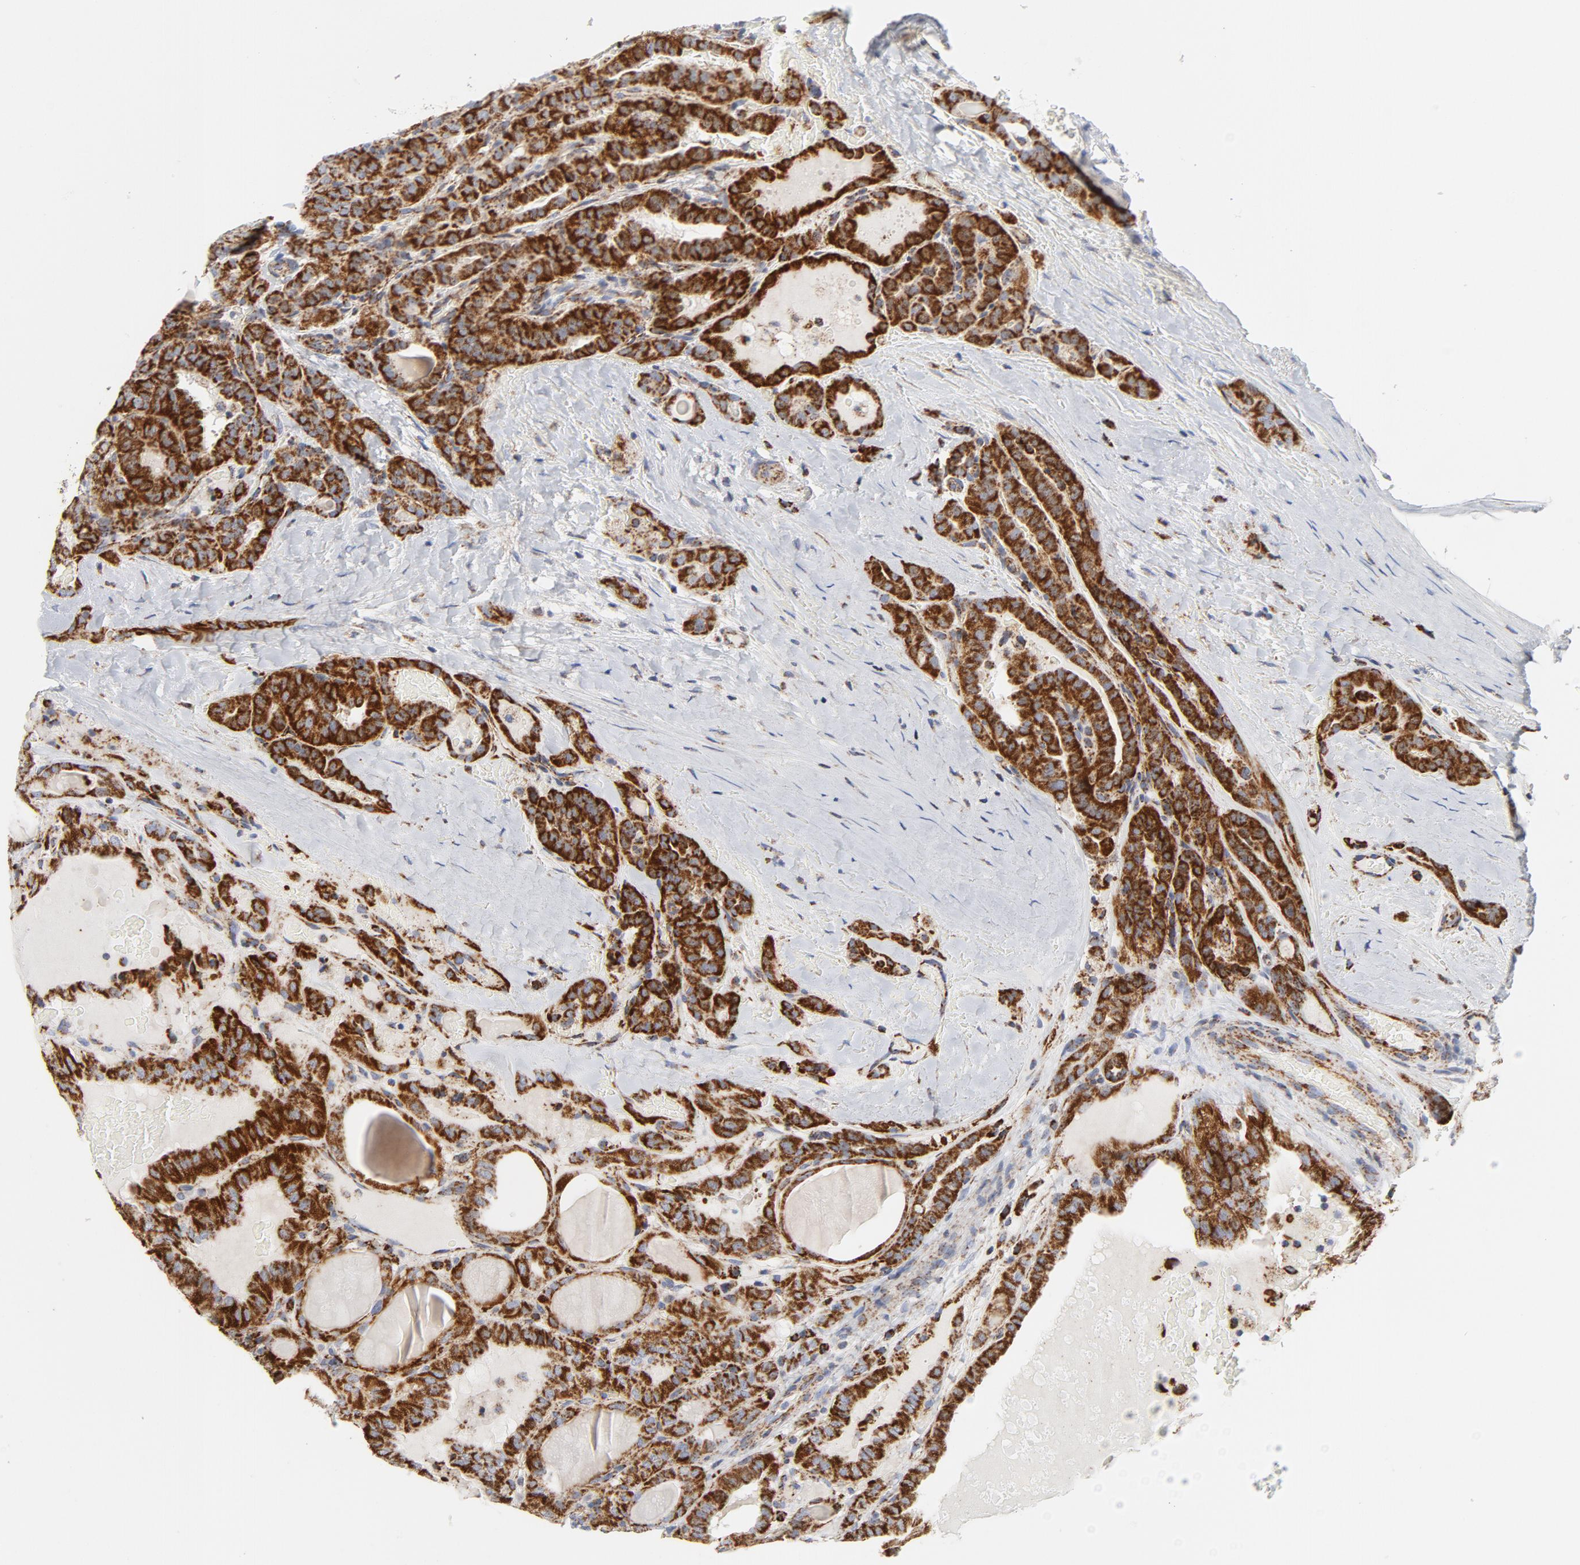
{"staining": {"intensity": "strong", "quantity": ">75%", "location": "cytoplasmic/membranous"}, "tissue": "thyroid cancer", "cell_type": "Tumor cells", "image_type": "cancer", "snomed": [{"axis": "morphology", "description": "Papillary adenocarcinoma, NOS"}, {"axis": "topography", "description": "Thyroid gland"}], "caption": "A high-resolution image shows immunohistochemistry staining of thyroid papillary adenocarcinoma, which exhibits strong cytoplasmic/membranous positivity in about >75% of tumor cells.", "gene": "CYCS", "patient": {"sex": "male", "age": 77}}